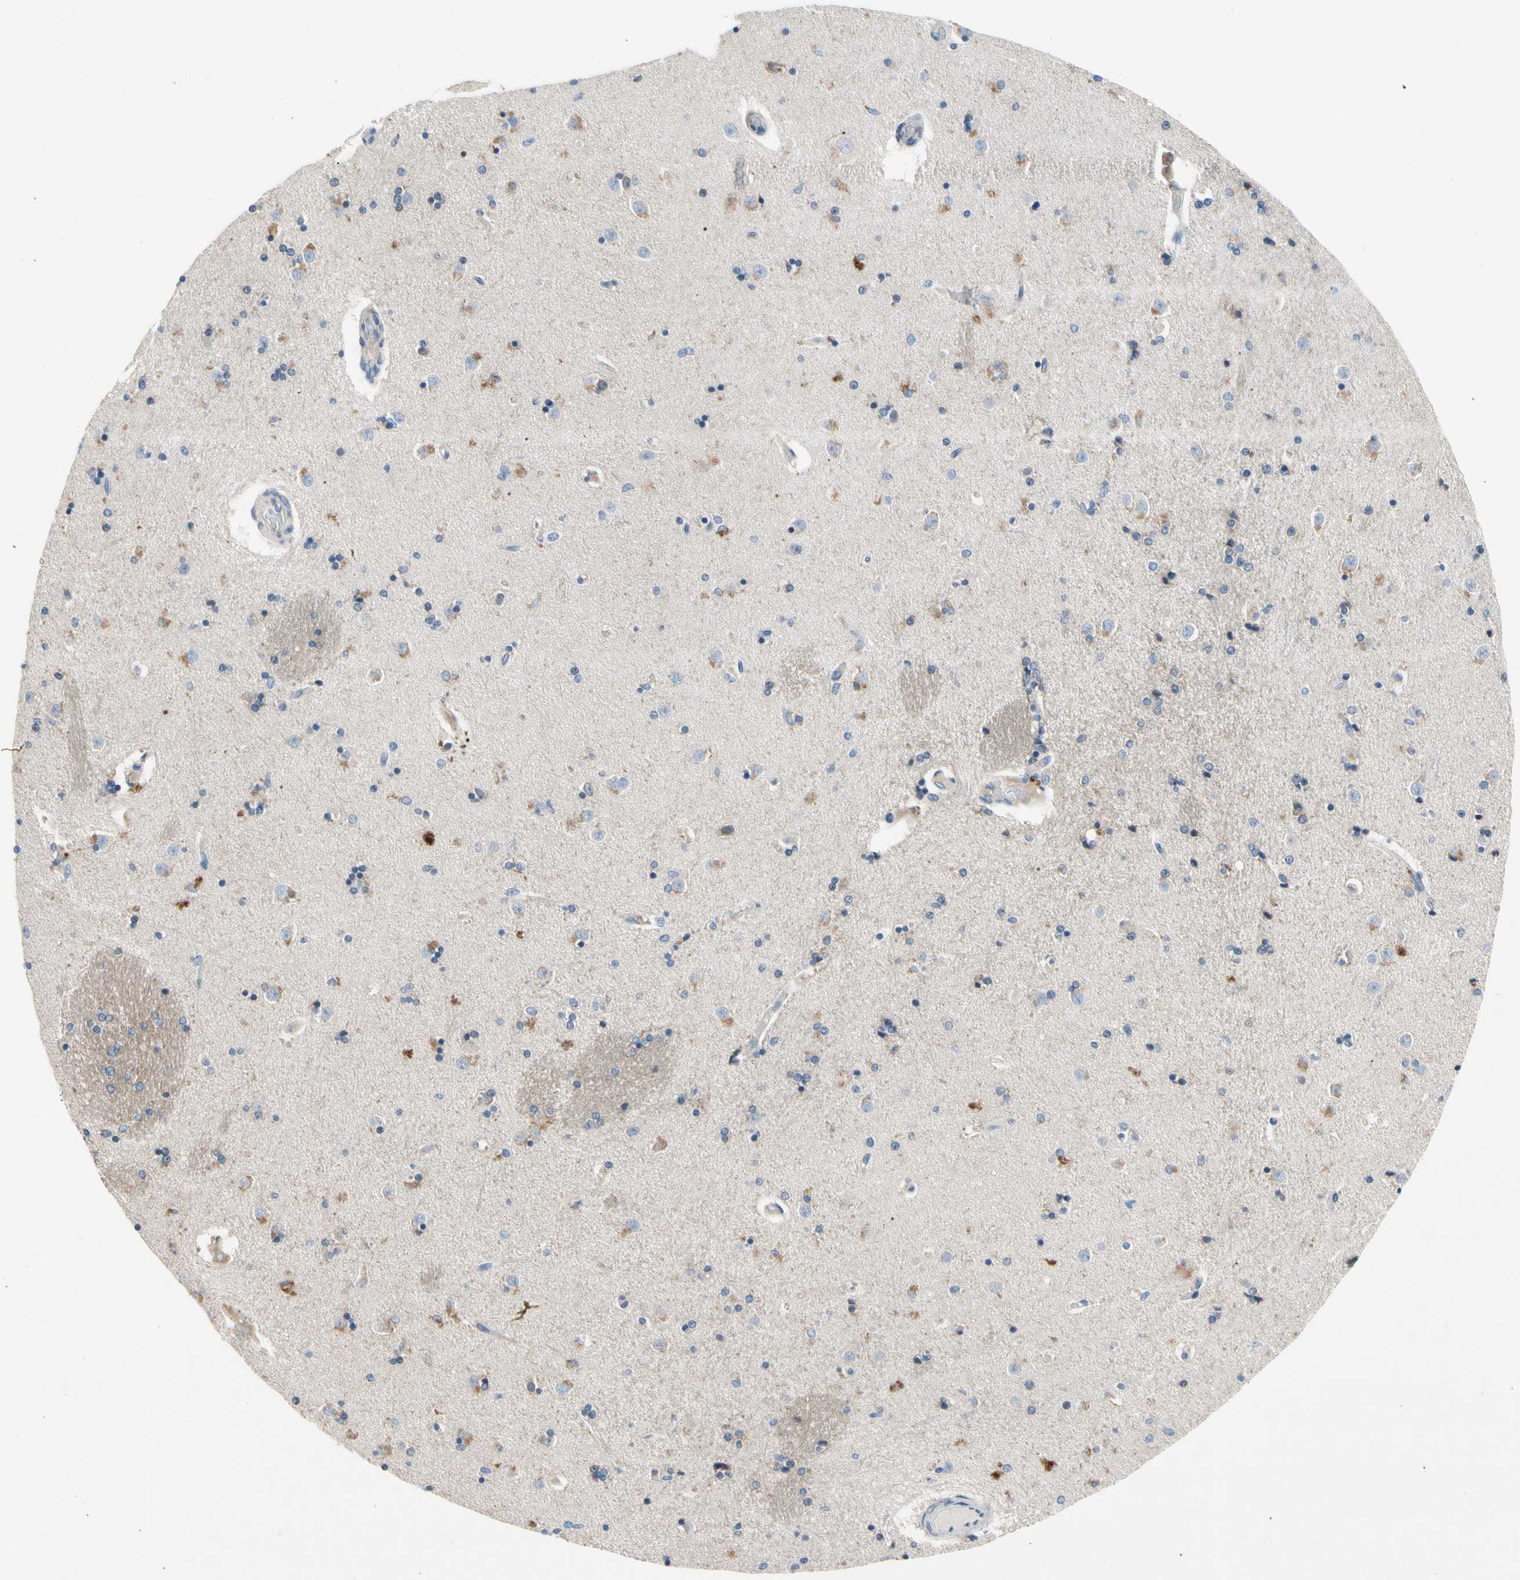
{"staining": {"intensity": "weak", "quantity": "<25%", "location": "cytoplasmic/membranous"}, "tissue": "caudate", "cell_type": "Glial cells", "image_type": "normal", "snomed": [{"axis": "morphology", "description": "Normal tissue, NOS"}, {"axis": "topography", "description": "Lateral ventricle wall"}], "caption": "Immunohistochemistry micrograph of unremarkable human caudate stained for a protein (brown), which displays no positivity in glial cells. (DAB (3,3'-diaminobenzidine) IHC, high magnification).", "gene": "CA14", "patient": {"sex": "female", "age": 54}}